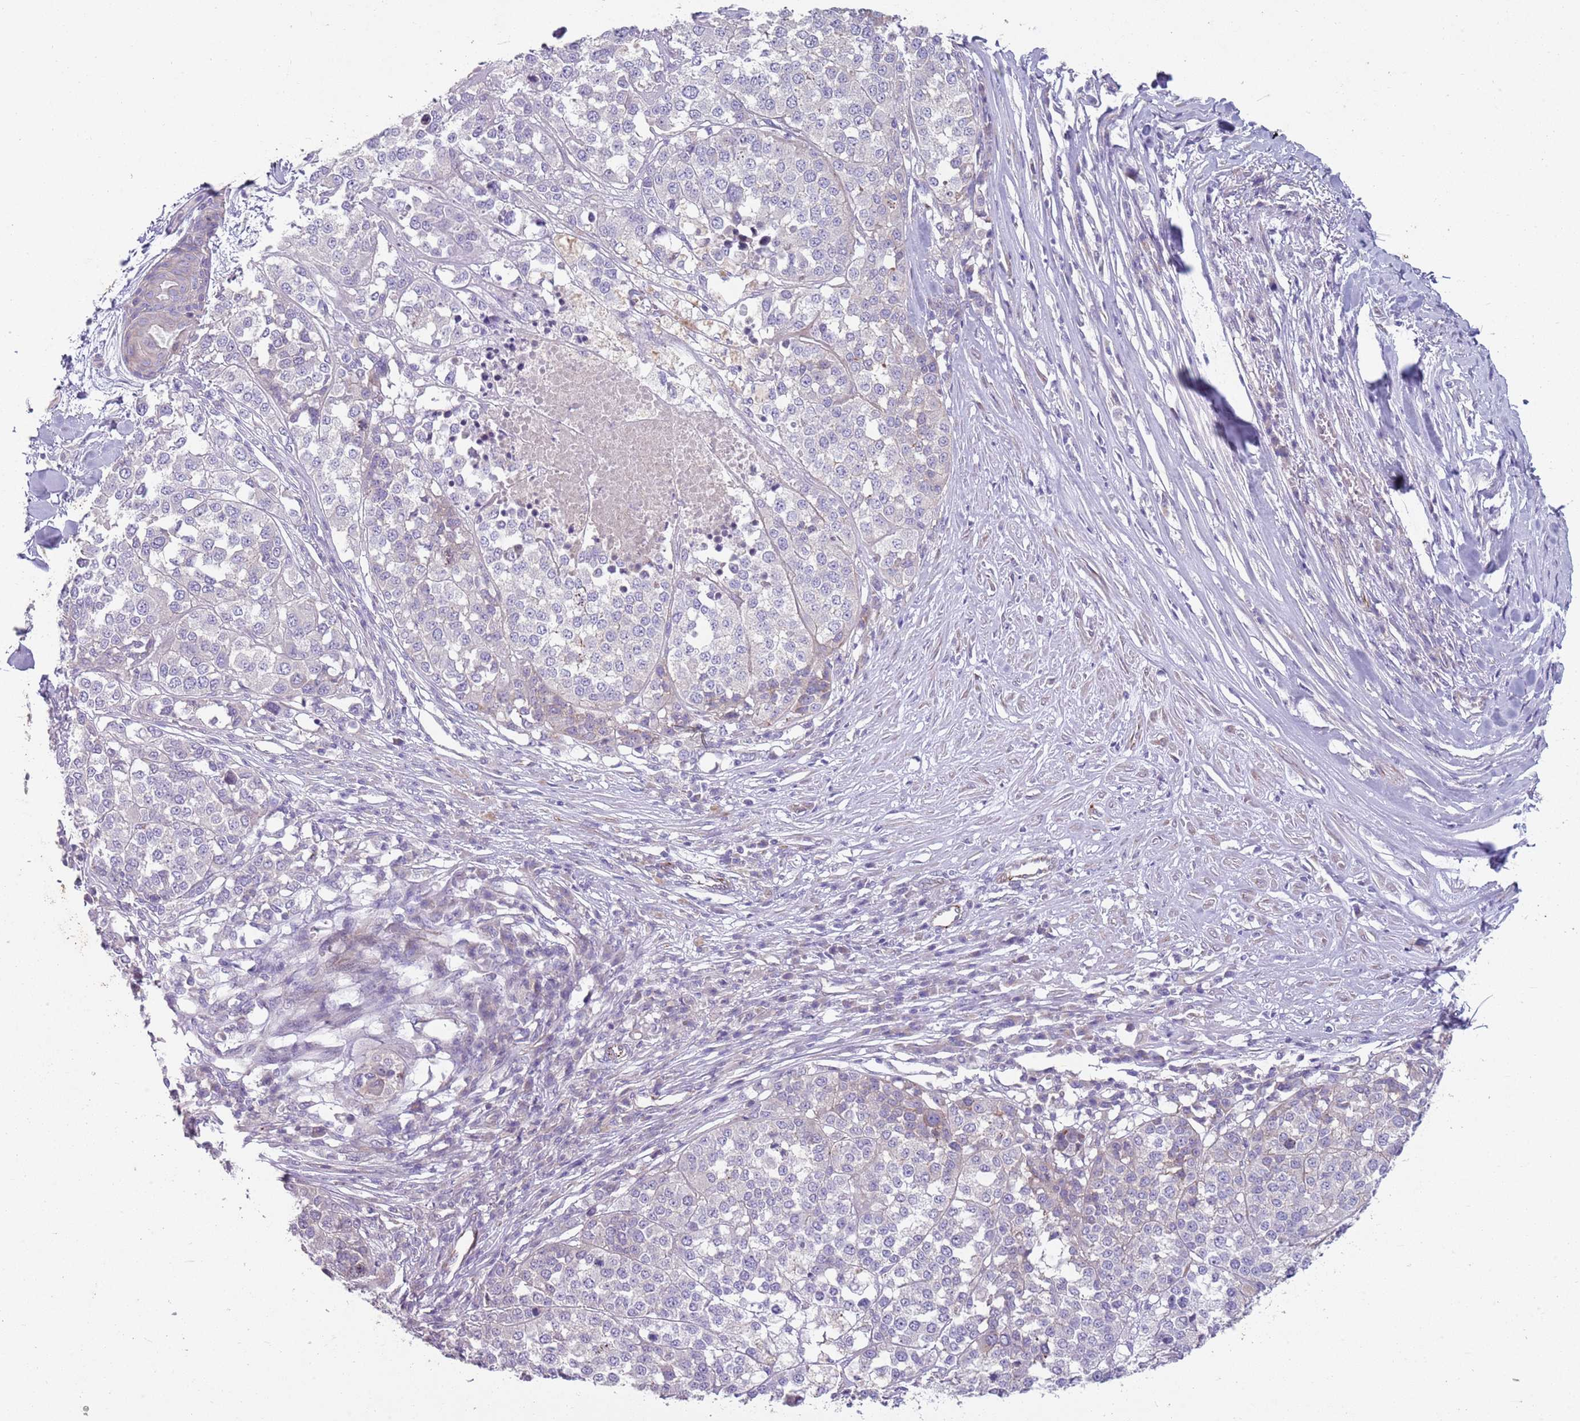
{"staining": {"intensity": "negative", "quantity": "none", "location": "none"}, "tissue": "melanoma", "cell_type": "Tumor cells", "image_type": "cancer", "snomed": [{"axis": "morphology", "description": "Malignant melanoma, Metastatic site"}, {"axis": "topography", "description": "Lymph node"}], "caption": "IHC of melanoma shows no expression in tumor cells.", "gene": "ZNF583", "patient": {"sex": "male", "age": 44}}